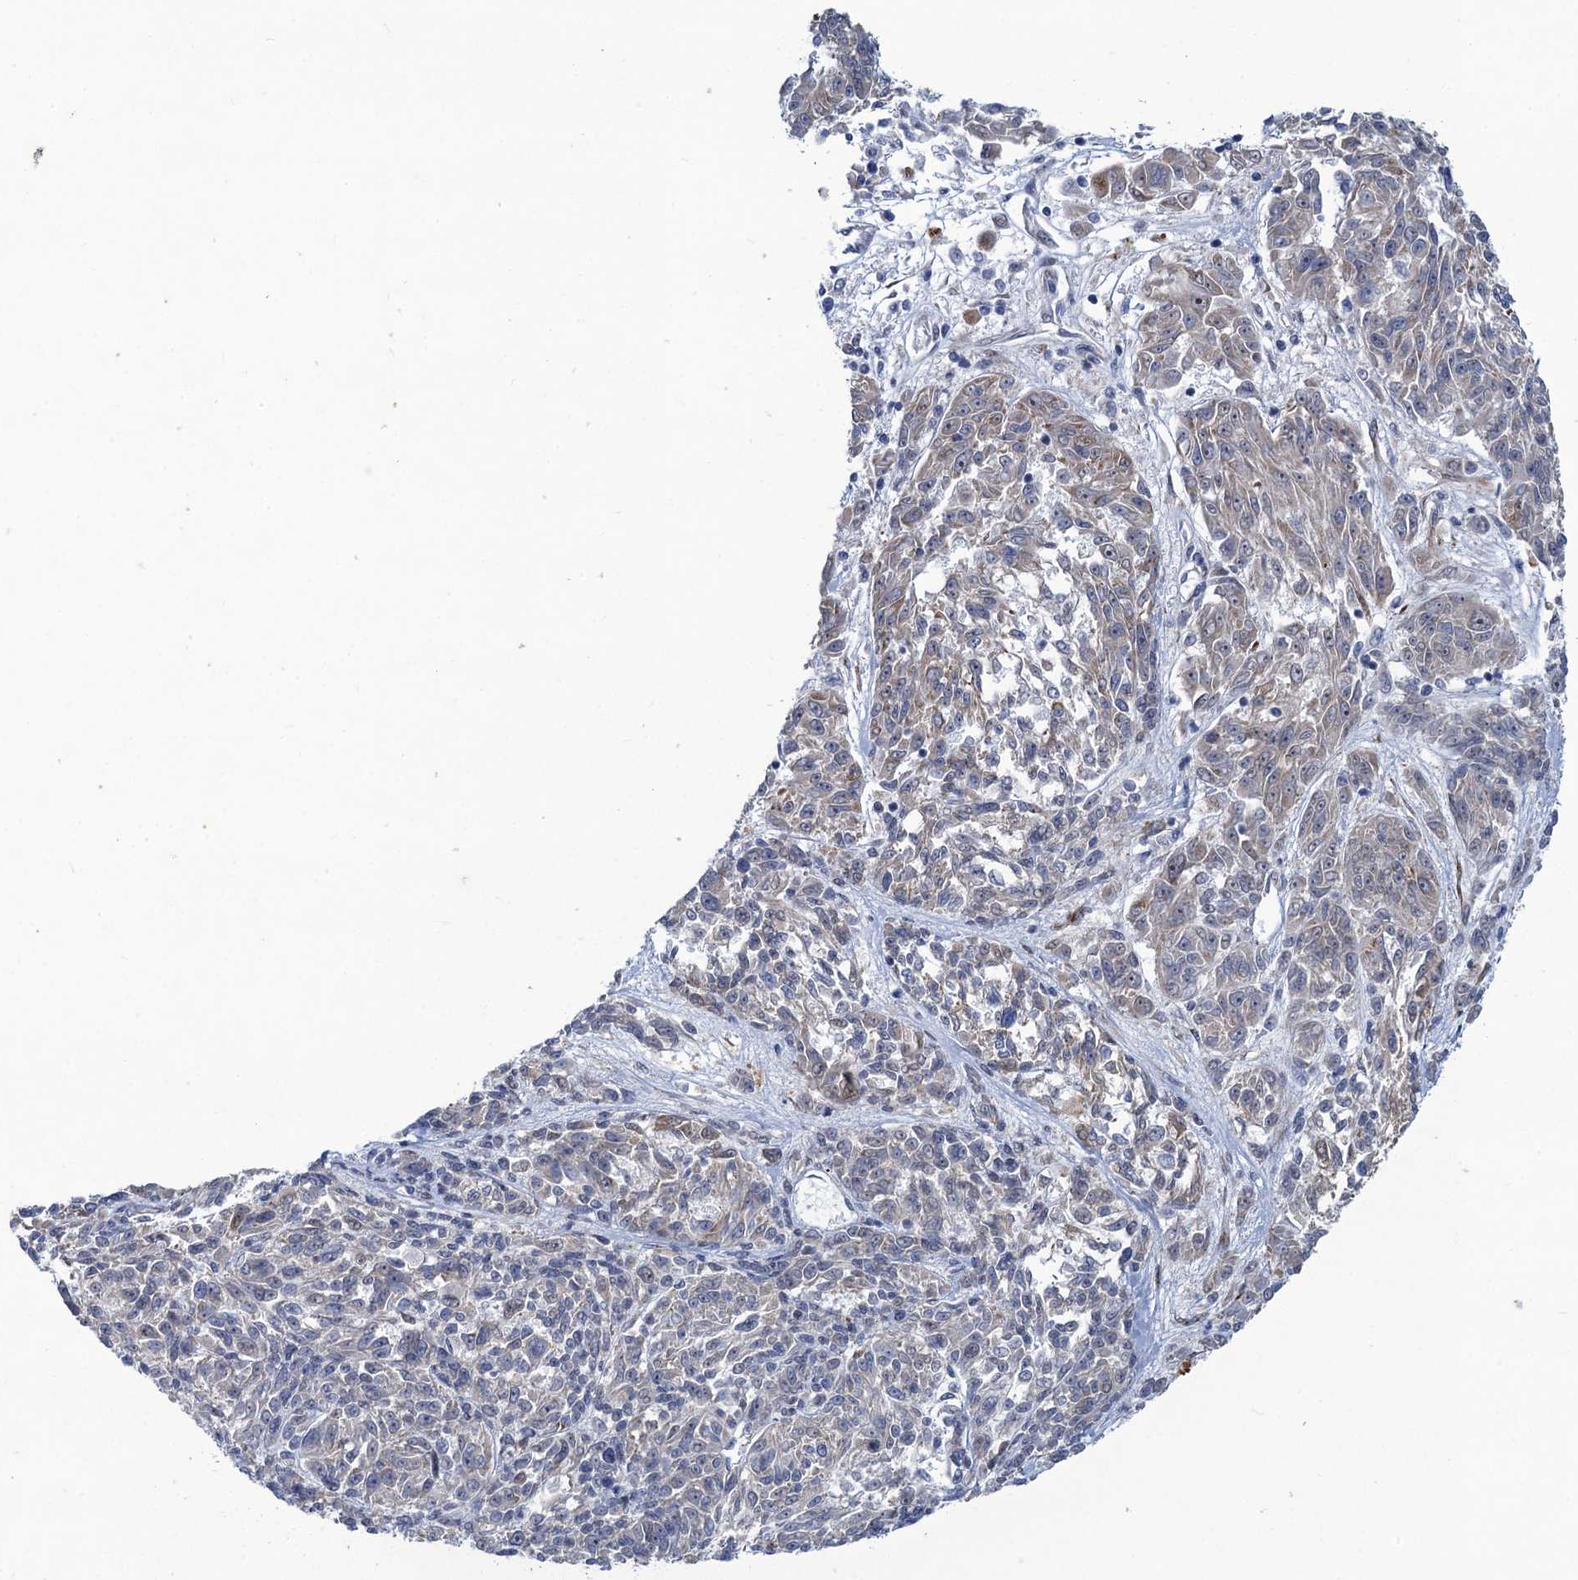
{"staining": {"intensity": "weak", "quantity": "<25%", "location": "cytoplasmic/membranous"}, "tissue": "melanoma", "cell_type": "Tumor cells", "image_type": "cancer", "snomed": [{"axis": "morphology", "description": "Malignant melanoma, NOS"}, {"axis": "topography", "description": "Skin"}], "caption": "Immunohistochemistry photomicrograph of human melanoma stained for a protein (brown), which shows no staining in tumor cells.", "gene": "QPCTL", "patient": {"sex": "male", "age": 53}}